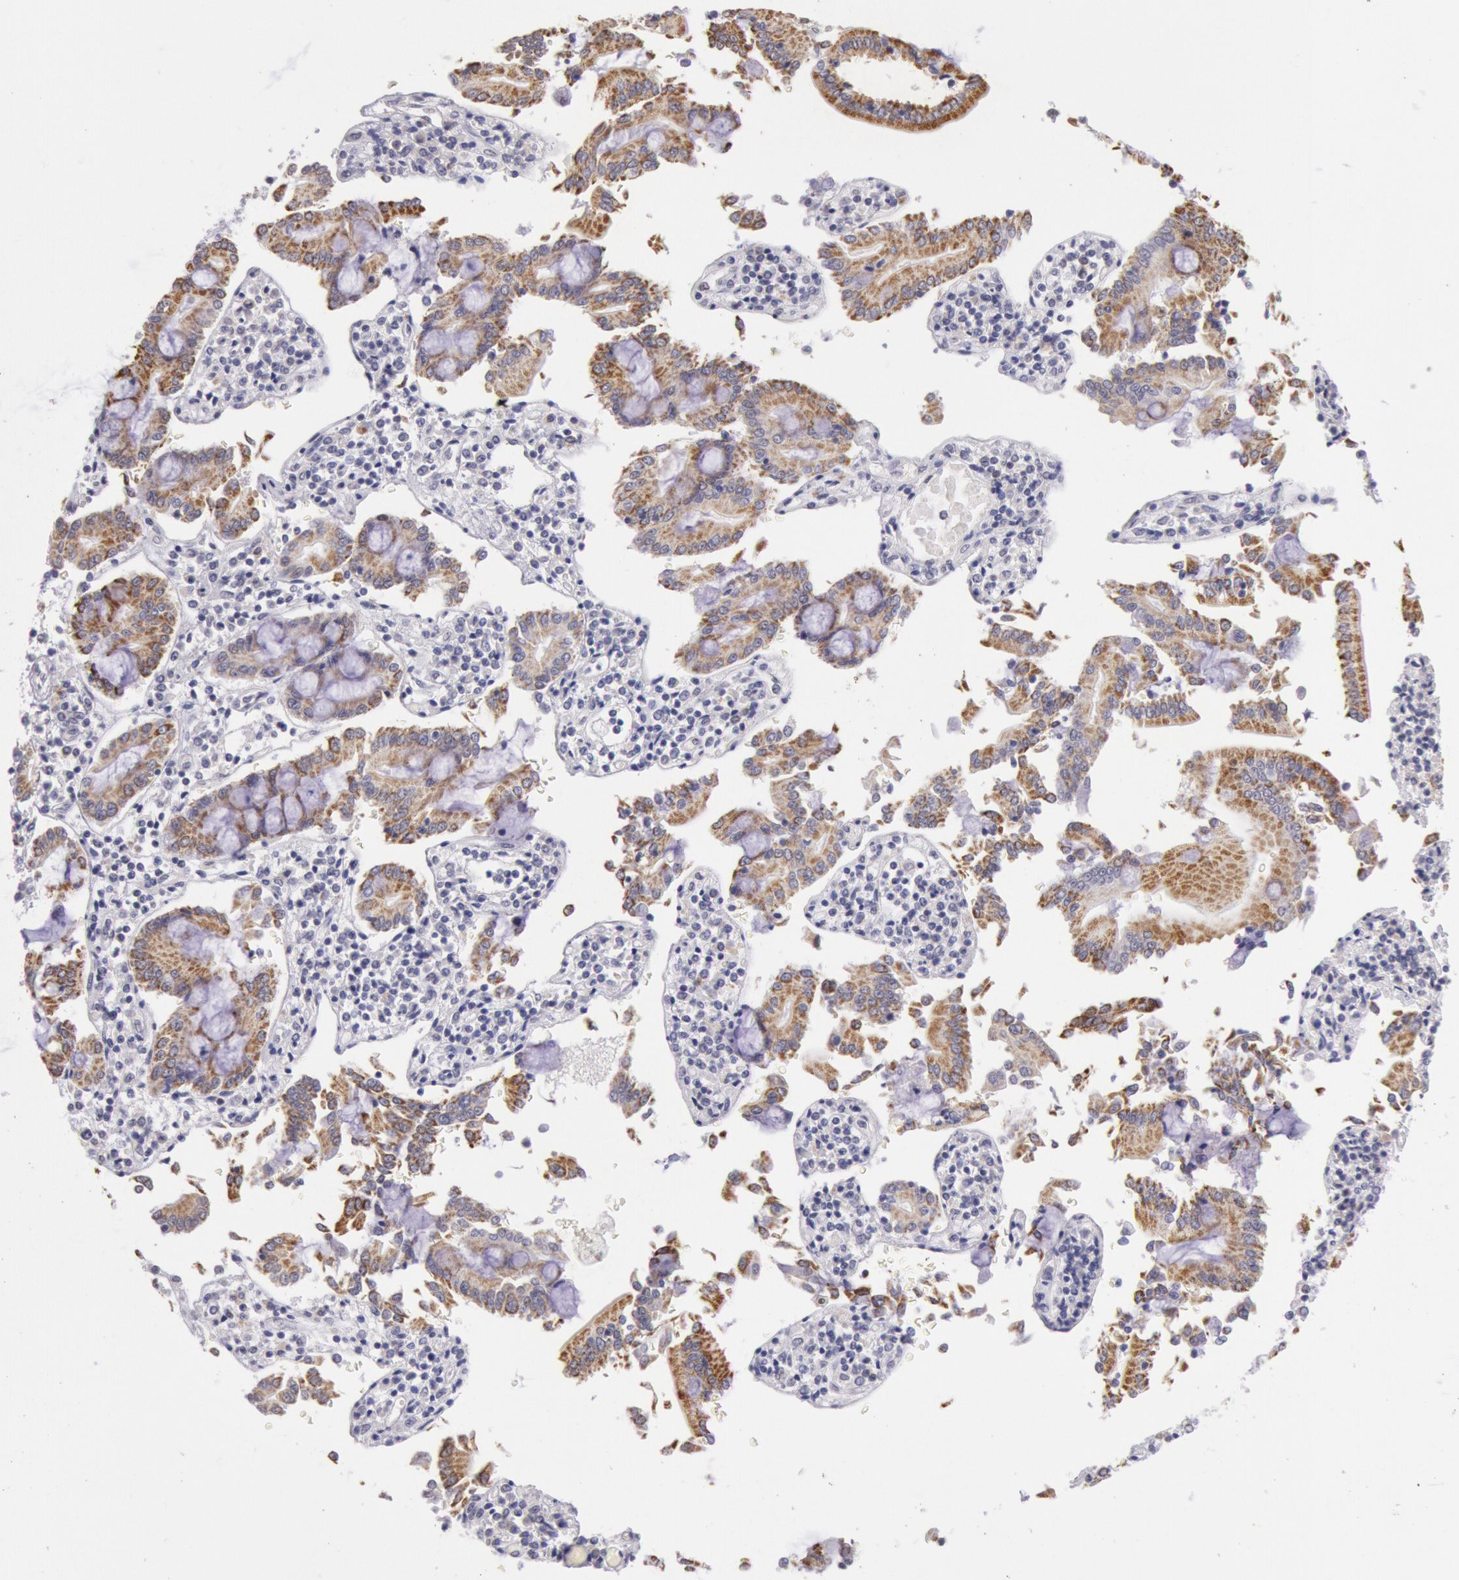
{"staining": {"intensity": "moderate", "quantity": "25%-75%", "location": "cytoplasmic/membranous"}, "tissue": "pancreatic cancer", "cell_type": "Tumor cells", "image_type": "cancer", "snomed": [{"axis": "morphology", "description": "Adenocarcinoma, NOS"}, {"axis": "topography", "description": "Pancreas"}], "caption": "This is a micrograph of immunohistochemistry (IHC) staining of pancreatic adenocarcinoma, which shows moderate staining in the cytoplasmic/membranous of tumor cells.", "gene": "FRMD6", "patient": {"sex": "female", "age": 57}}